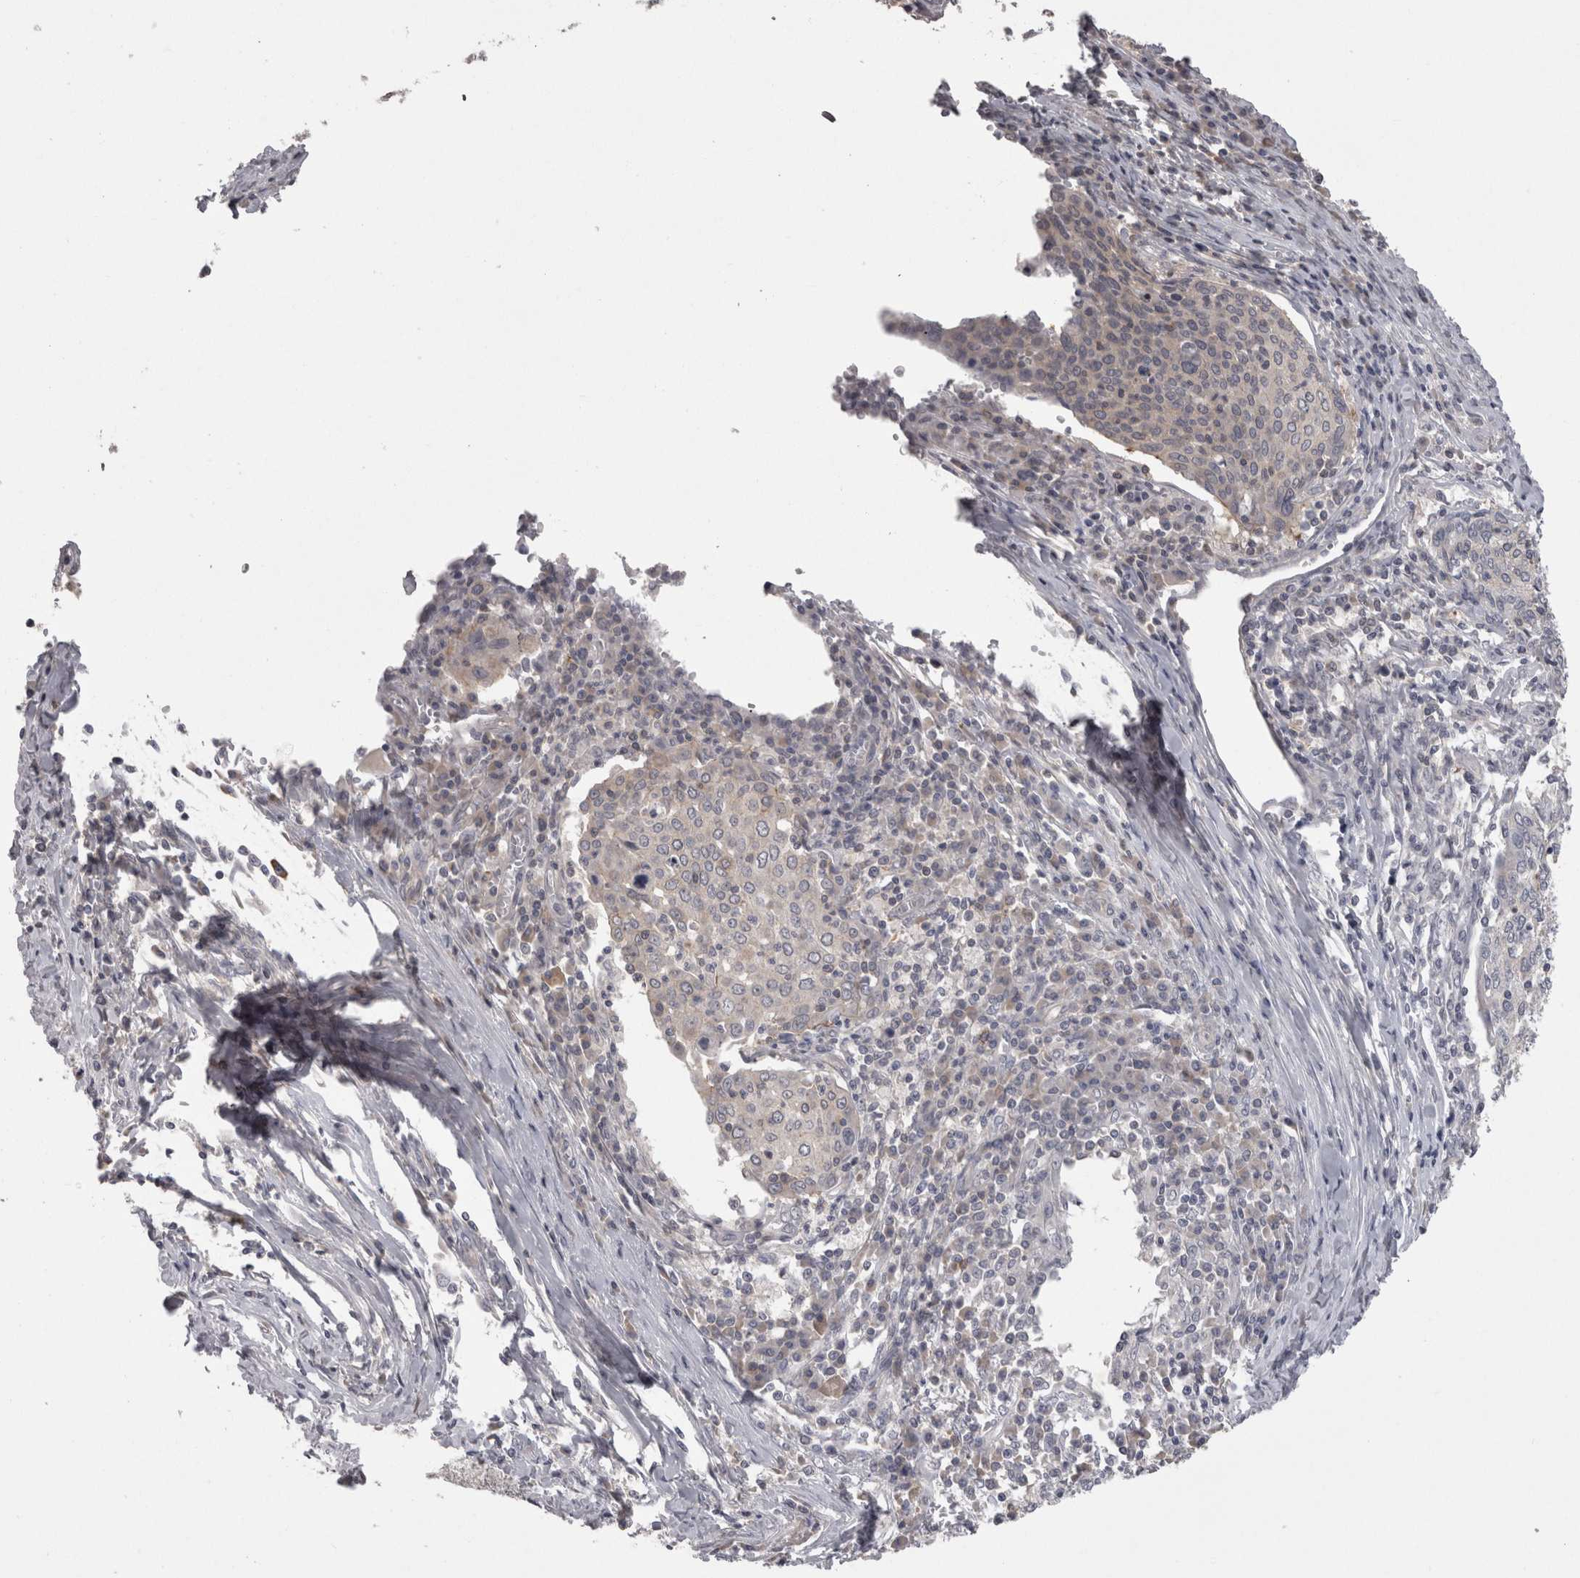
{"staining": {"intensity": "negative", "quantity": "none", "location": "none"}, "tissue": "cervical cancer", "cell_type": "Tumor cells", "image_type": "cancer", "snomed": [{"axis": "morphology", "description": "Squamous cell carcinoma, NOS"}, {"axis": "topography", "description": "Cervix"}], "caption": "Tumor cells show no significant expression in squamous cell carcinoma (cervical).", "gene": "PON3", "patient": {"sex": "female", "age": 40}}